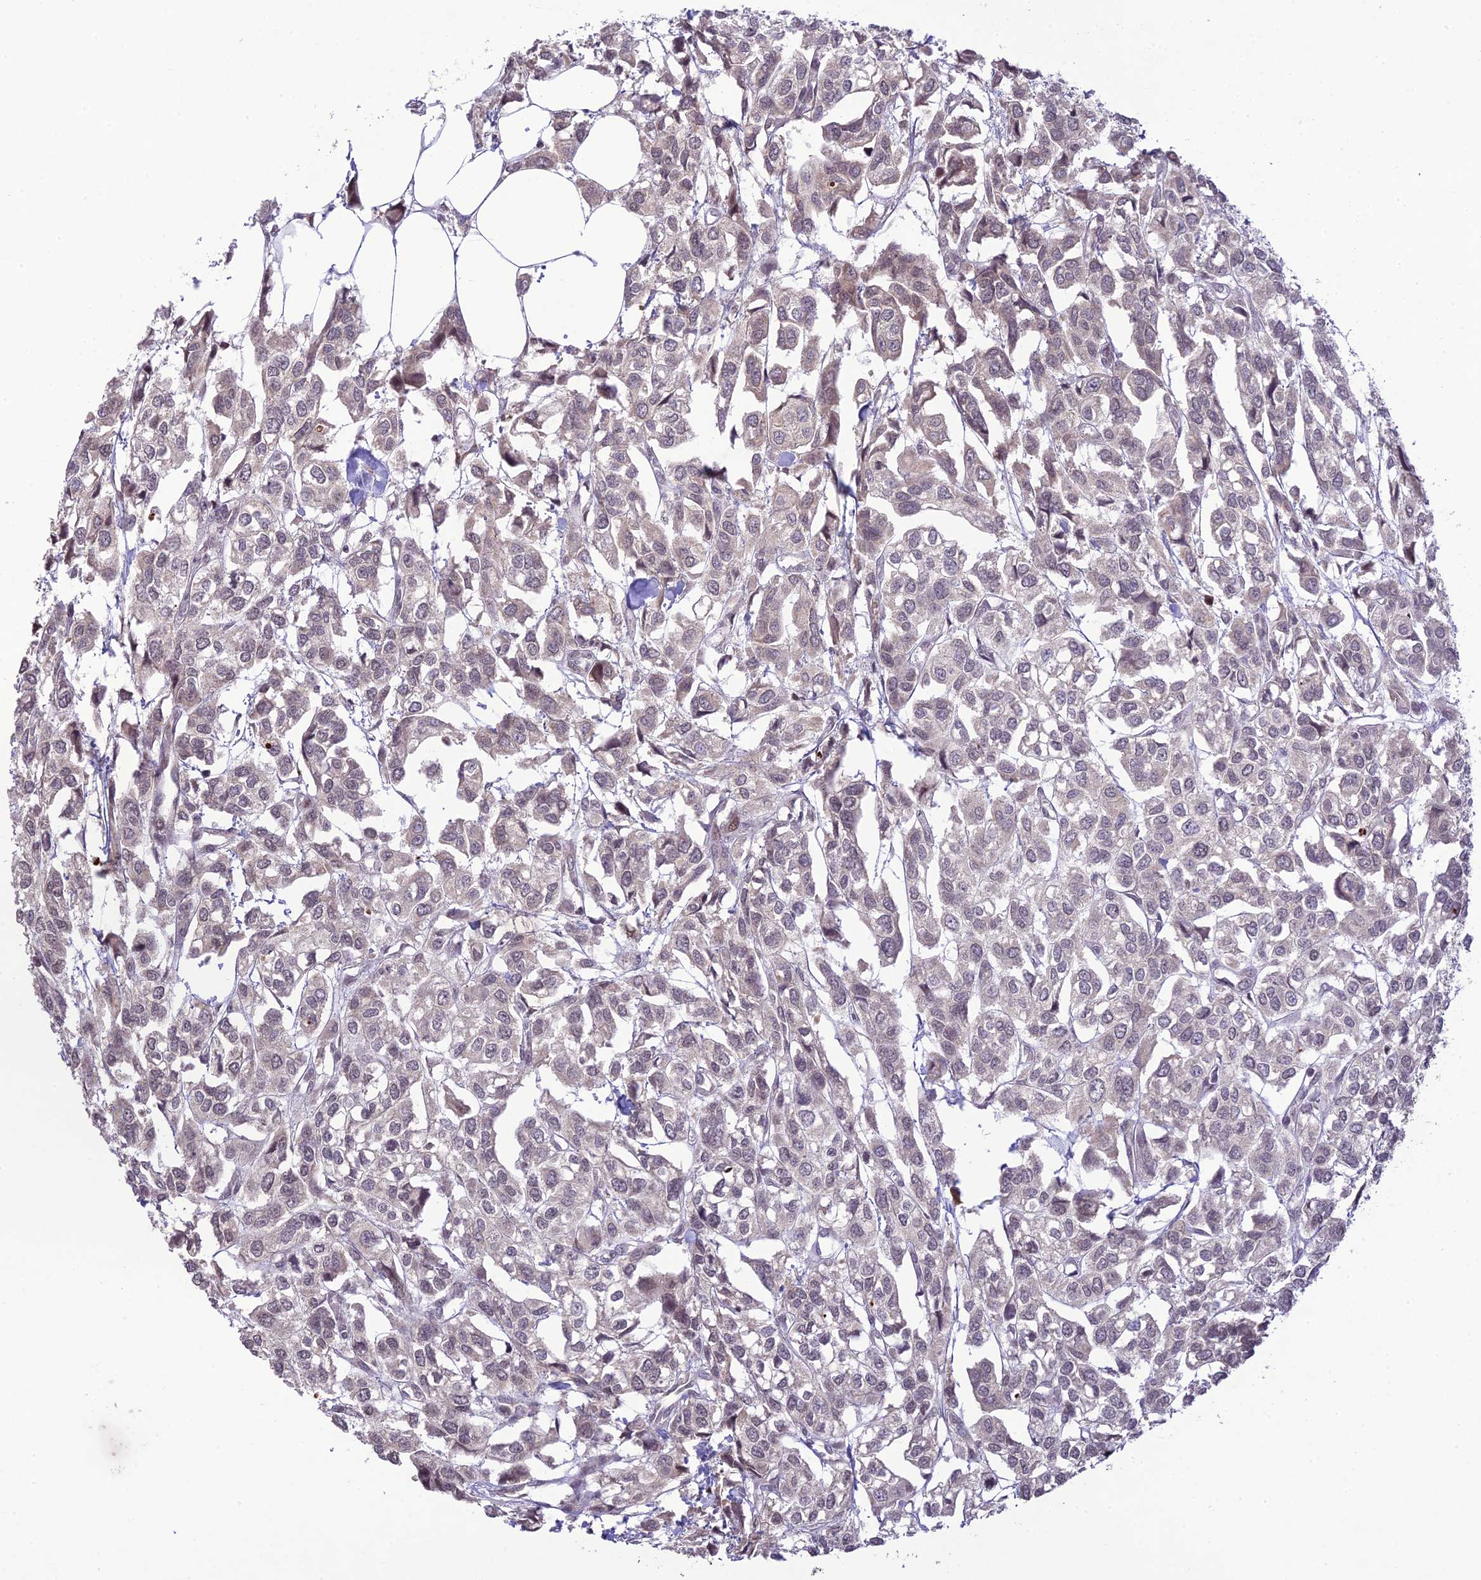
{"staining": {"intensity": "negative", "quantity": "none", "location": "none"}, "tissue": "urothelial cancer", "cell_type": "Tumor cells", "image_type": "cancer", "snomed": [{"axis": "morphology", "description": "Urothelial carcinoma, High grade"}, {"axis": "topography", "description": "Urinary bladder"}], "caption": "Urothelial cancer was stained to show a protein in brown. There is no significant expression in tumor cells.", "gene": "TEKT1", "patient": {"sex": "male", "age": 67}}